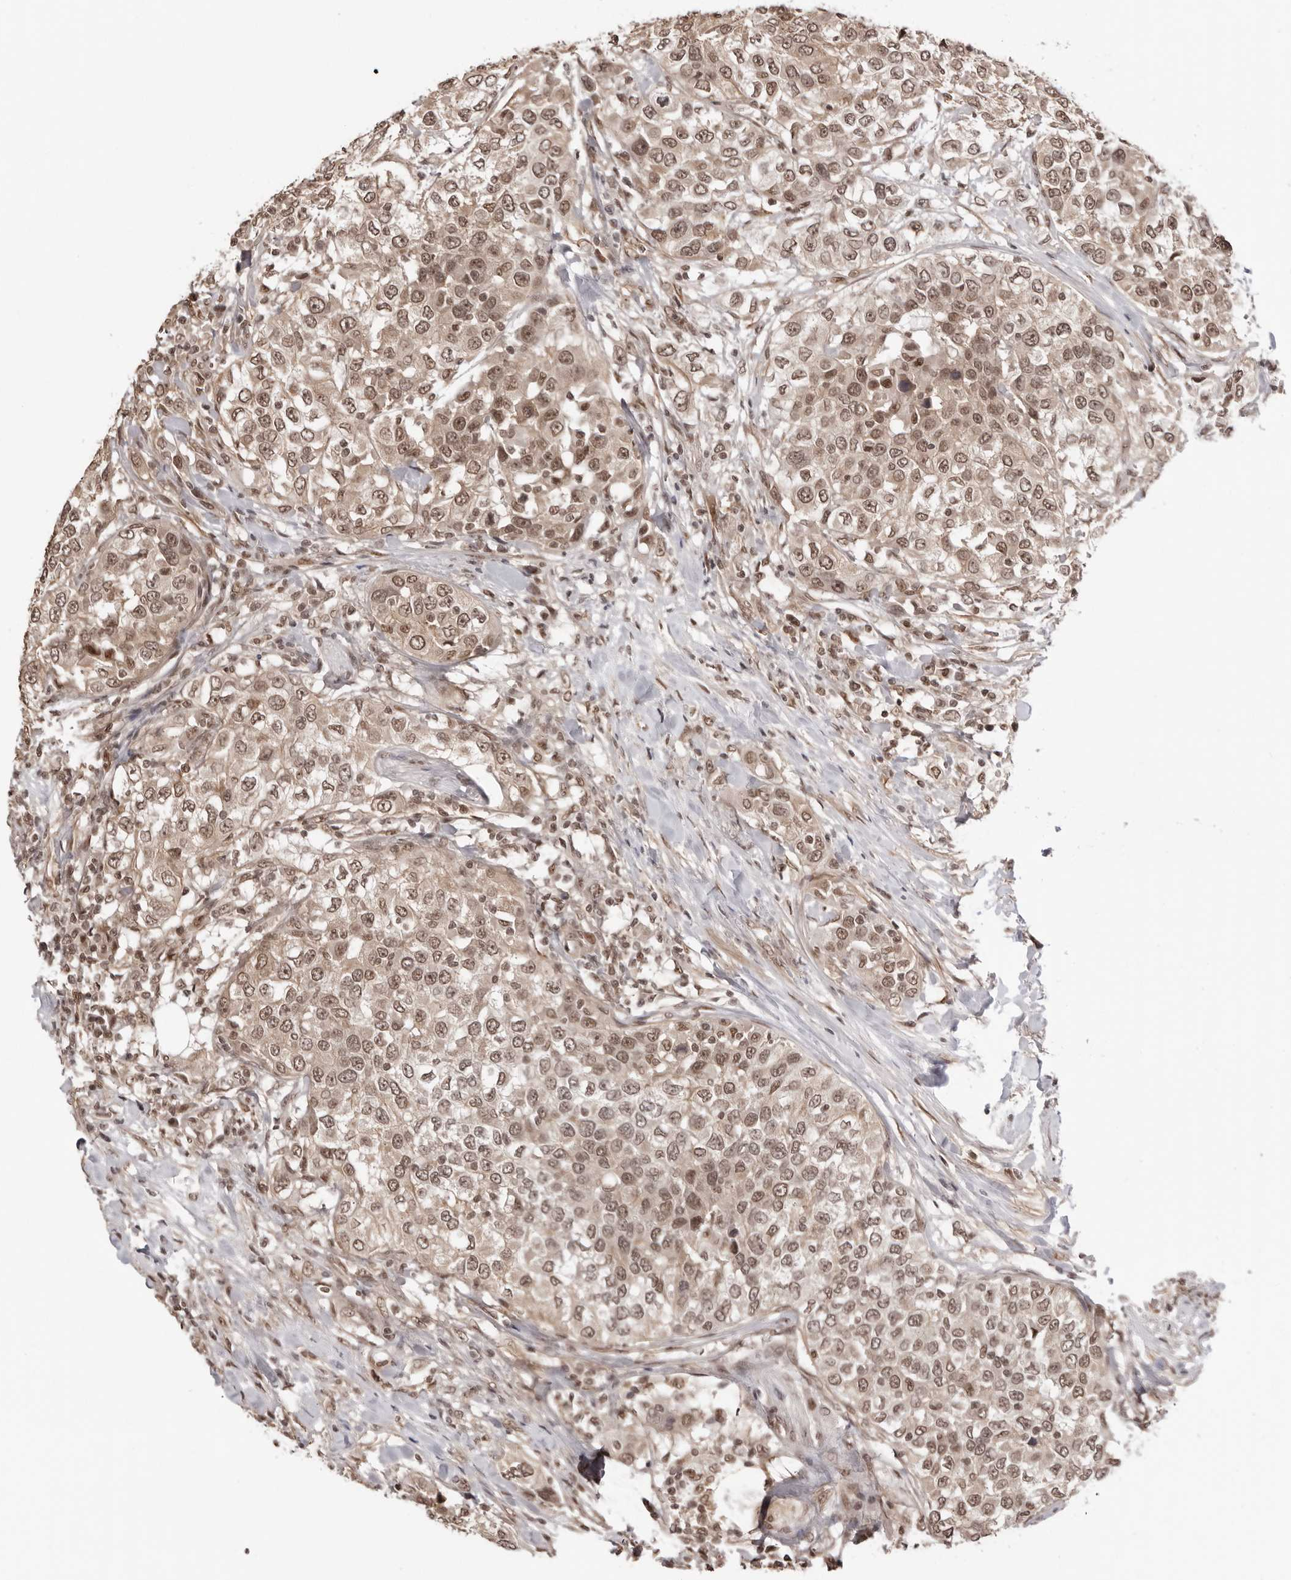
{"staining": {"intensity": "weak", "quantity": ">75%", "location": "nuclear"}, "tissue": "urothelial cancer", "cell_type": "Tumor cells", "image_type": "cancer", "snomed": [{"axis": "morphology", "description": "Urothelial carcinoma, High grade"}, {"axis": "topography", "description": "Urinary bladder"}], "caption": "A photomicrograph of human urothelial carcinoma (high-grade) stained for a protein reveals weak nuclear brown staining in tumor cells.", "gene": "SDE2", "patient": {"sex": "female", "age": 80}}